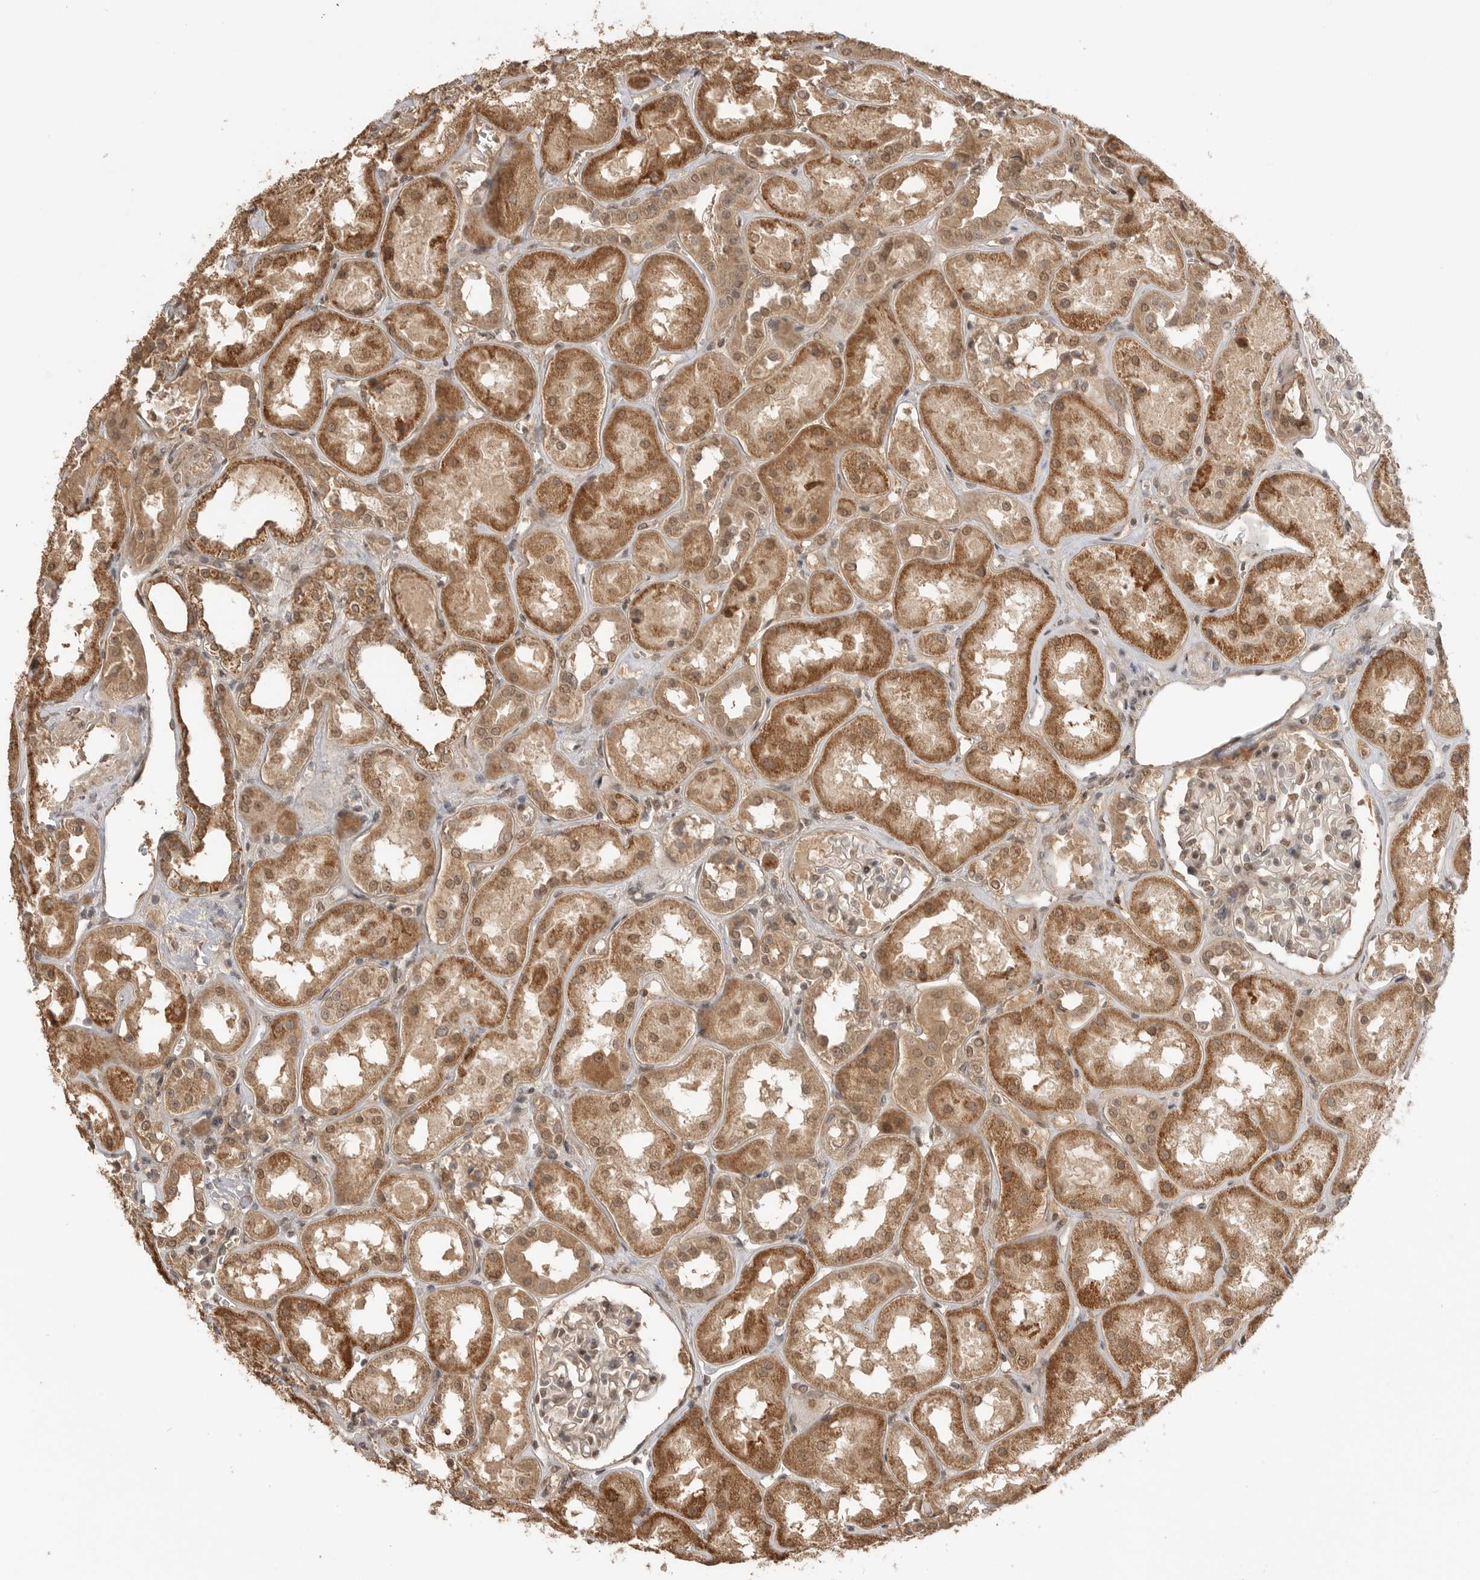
{"staining": {"intensity": "weak", "quantity": "25%-75%", "location": "nuclear"}, "tissue": "kidney", "cell_type": "Cells in glomeruli", "image_type": "normal", "snomed": [{"axis": "morphology", "description": "Normal tissue, NOS"}, {"axis": "topography", "description": "Kidney"}], "caption": "Benign kidney displays weak nuclear positivity in about 25%-75% of cells in glomeruli The staining was performed using DAB (3,3'-diaminobenzidine), with brown indicating positive protein expression. Nuclei are stained blue with hematoxylin..", "gene": "ASPSCR1", "patient": {"sex": "male", "age": 70}}